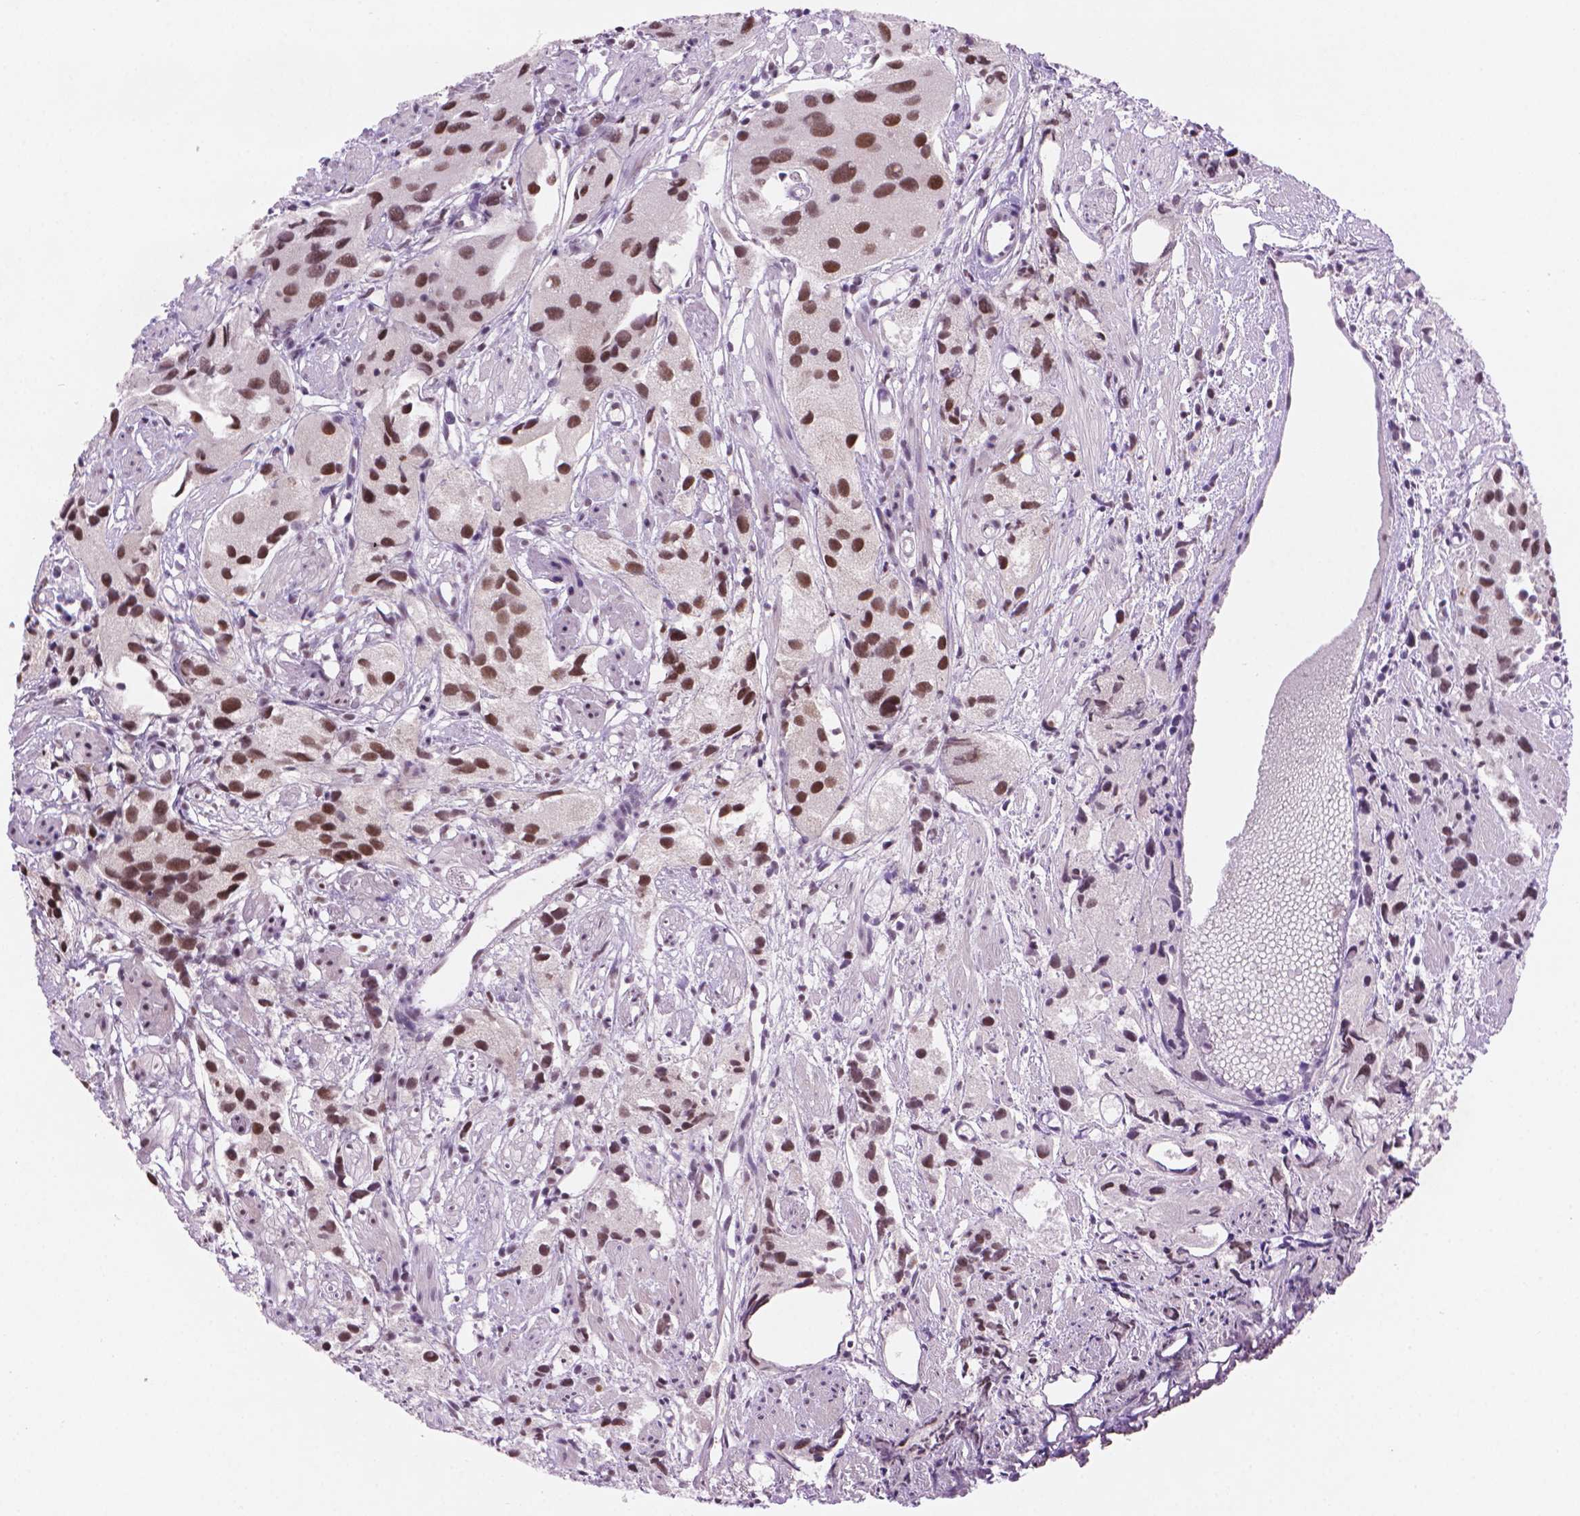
{"staining": {"intensity": "strong", "quantity": ">75%", "location": "nuclear"}, "tissue": "prostate cancer", "cell_type": "Tumor cells", "image_type": "cancer", "snomed": [{"axis": "morphology", "description": "Adenocarcinoma, High grade"}, {"axis": "topography", "description": "Prostate"}], "caption": "Tumor cells demonstrate high levels of strong nuclear expression in approximately >75% of cells in human prostate cancer. The staining was performed using DAB (3,3'-diaminobenzidine) to visualize the protein expression in brown, while the nuclei were stained in blue with hematoxylin (Magnification: 20x).", "gene": "RPA4", "patient": {"sex": "male", "age": 68}}